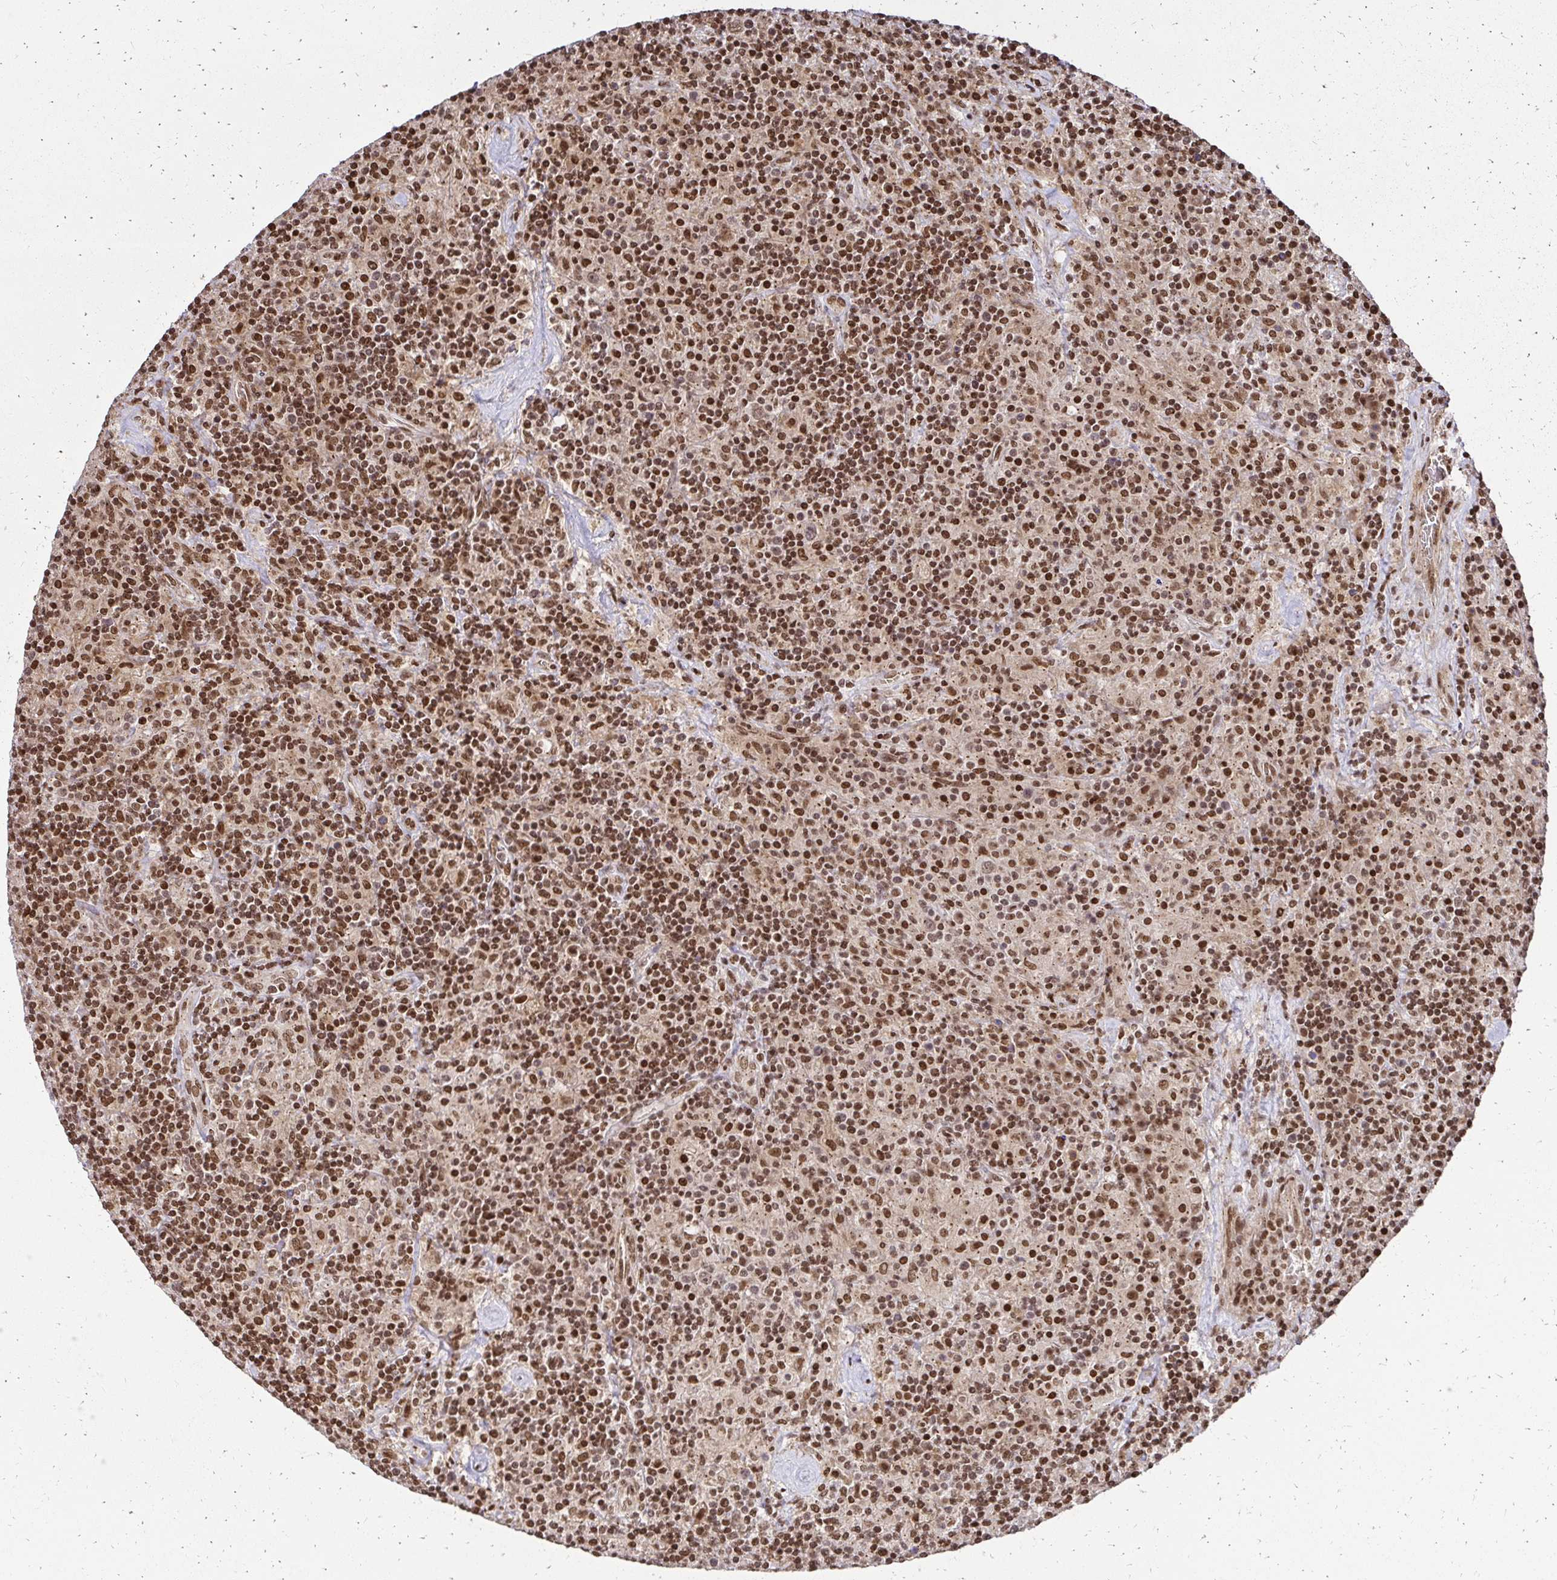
{"staining": {"intensity": "moderate", "quantity": ">75%", "location": "nuclear"}, "tissue": "lymphoma", "cell_type": "Tumor cells", "image_type": "cancer", "snomed": [{"axis": "morphology", "description": "Hodgkin's disease, NOS"}, {"axis": "topography", "description": "Lymph node"}], "caption": "IHC (DAB) staining of lymphoma shows moderate nuclear protein expression in approximately >75% of tumor cells.", "gene": "GLYR1", "patient": {"sex": "male", "age": 70}}